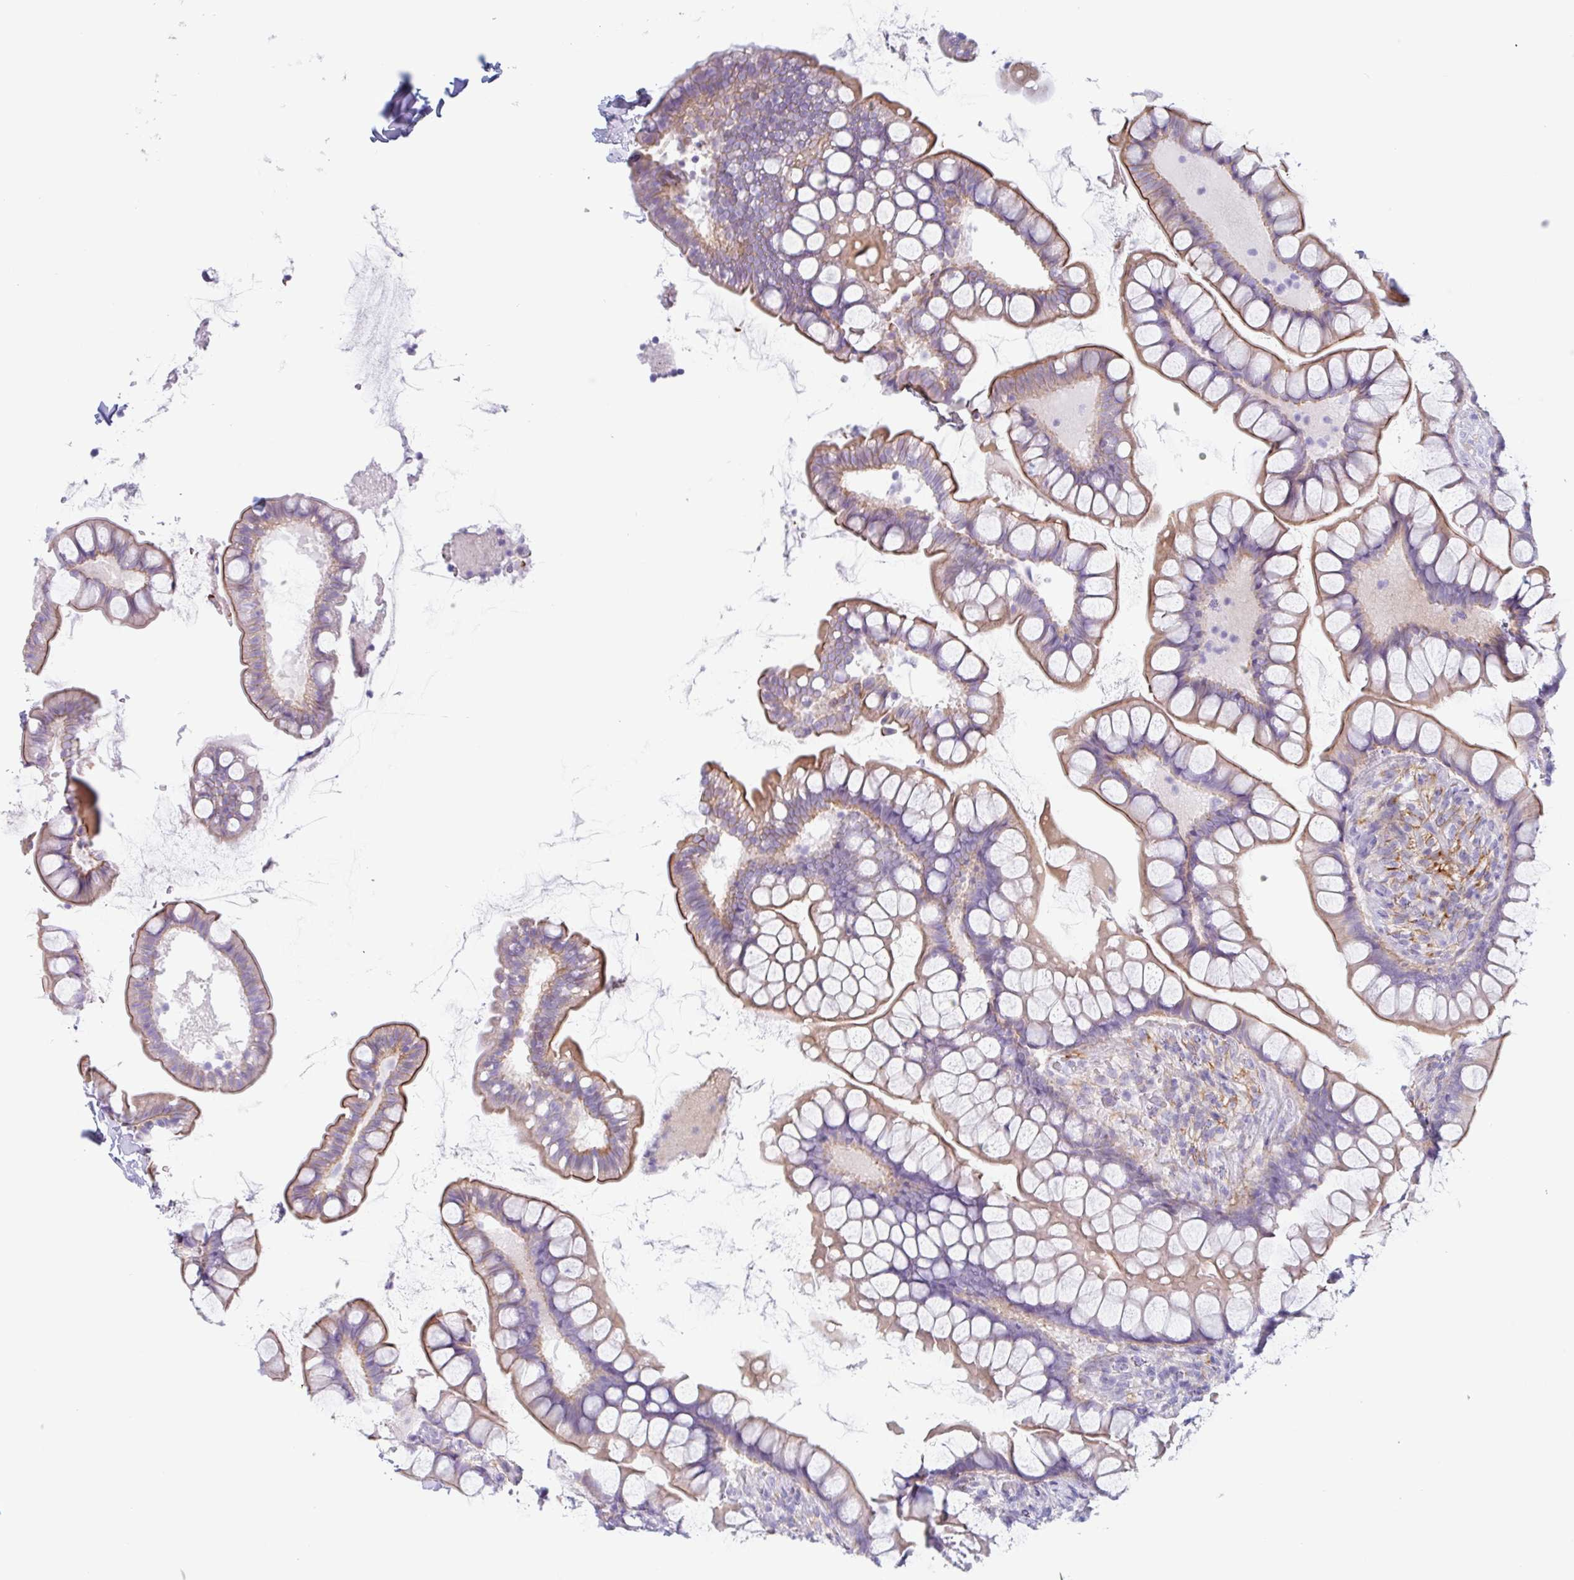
{"staining": {"intensity": "moderate", "quantity": "25%-75%", "location": "cytoplasmic/membranous"}, "tissue": "small intestine", "cell_type": "Glandular cells", "image_type": "normal", "snomed": [{"axis": "morphology", "description": "Normal tissue, NOS"}, {"axis": "topography", "description": "Small intestine"}], "caption": "Brown immunohistochemical staining in benign small intestine demonstrates moderate cytoplasmic/membranous staining in about 25%-75% of glandular cells. (DAB (3,3'-diaminobenzidine) IHC, brown staining for protein, blue staining for nuclei).", "gene": "MYH10", "patient": {"sex": "male", "age": 70}}